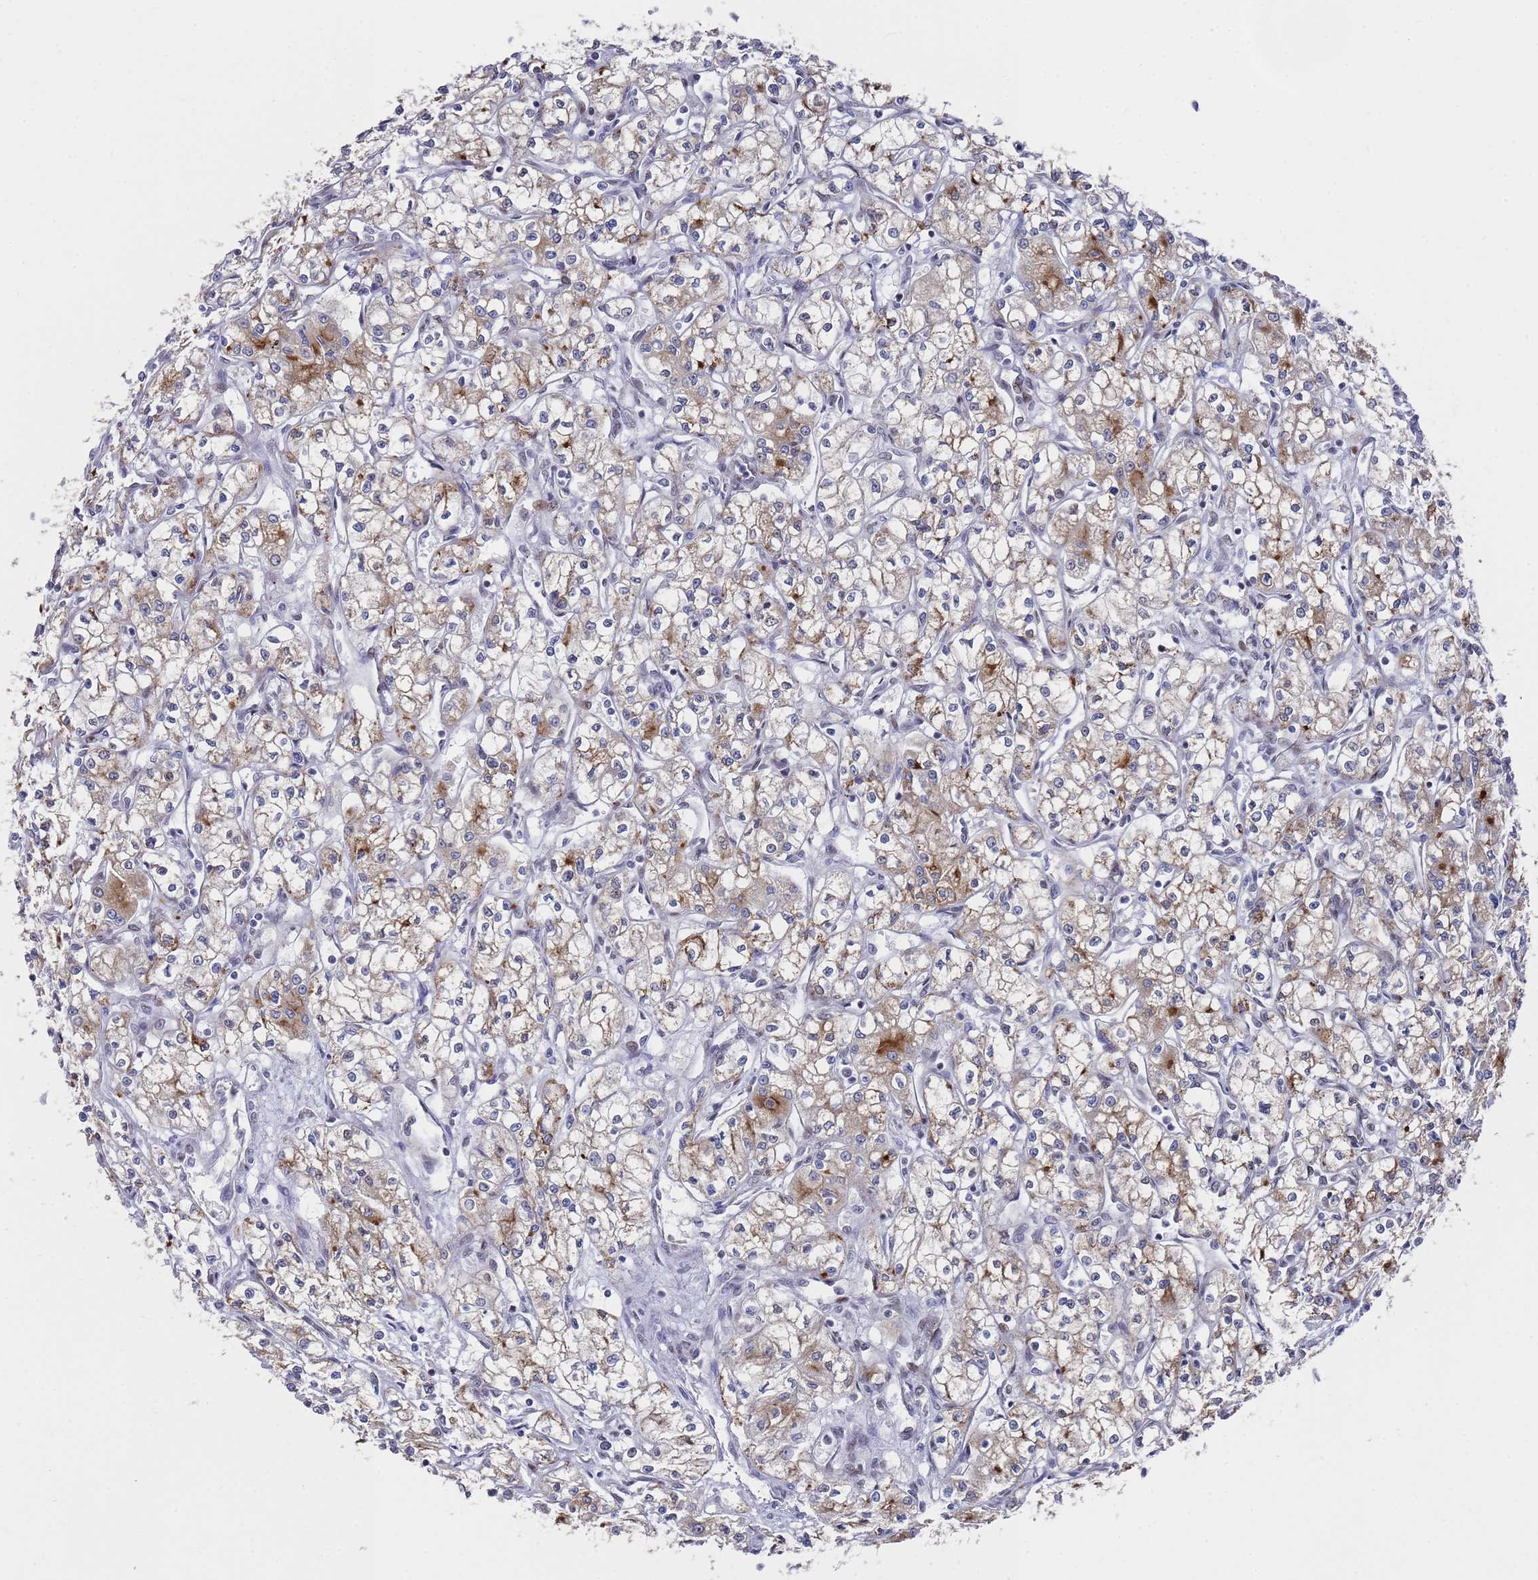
{"staining": {"intensity": "moderate", "quantity": "25%-75%", "location": "cytoplasmic/membranous"}, "tissue": "renal cancer", "cell_type": "Tumor cells", "image_type": "cancer", "snomed": [{"axis": "morphology", "description": "Adenocarcinoma, NOS"}, {"axis": "topography", "description": "Kidney"}], "caption": "Immunohistochemistry micrograph of neoplastic tissue: human renal adenocarcinoma stained using immunohistochemistry (IHC) shows medium levels of moderate protein expression localized specifically in the cytoplasmic/membranous of tumor cells, appearing as a cytoplasmic/membranous brown color.", "gene": "COPS6", "patient": {"sex": "male", "age": 59}}